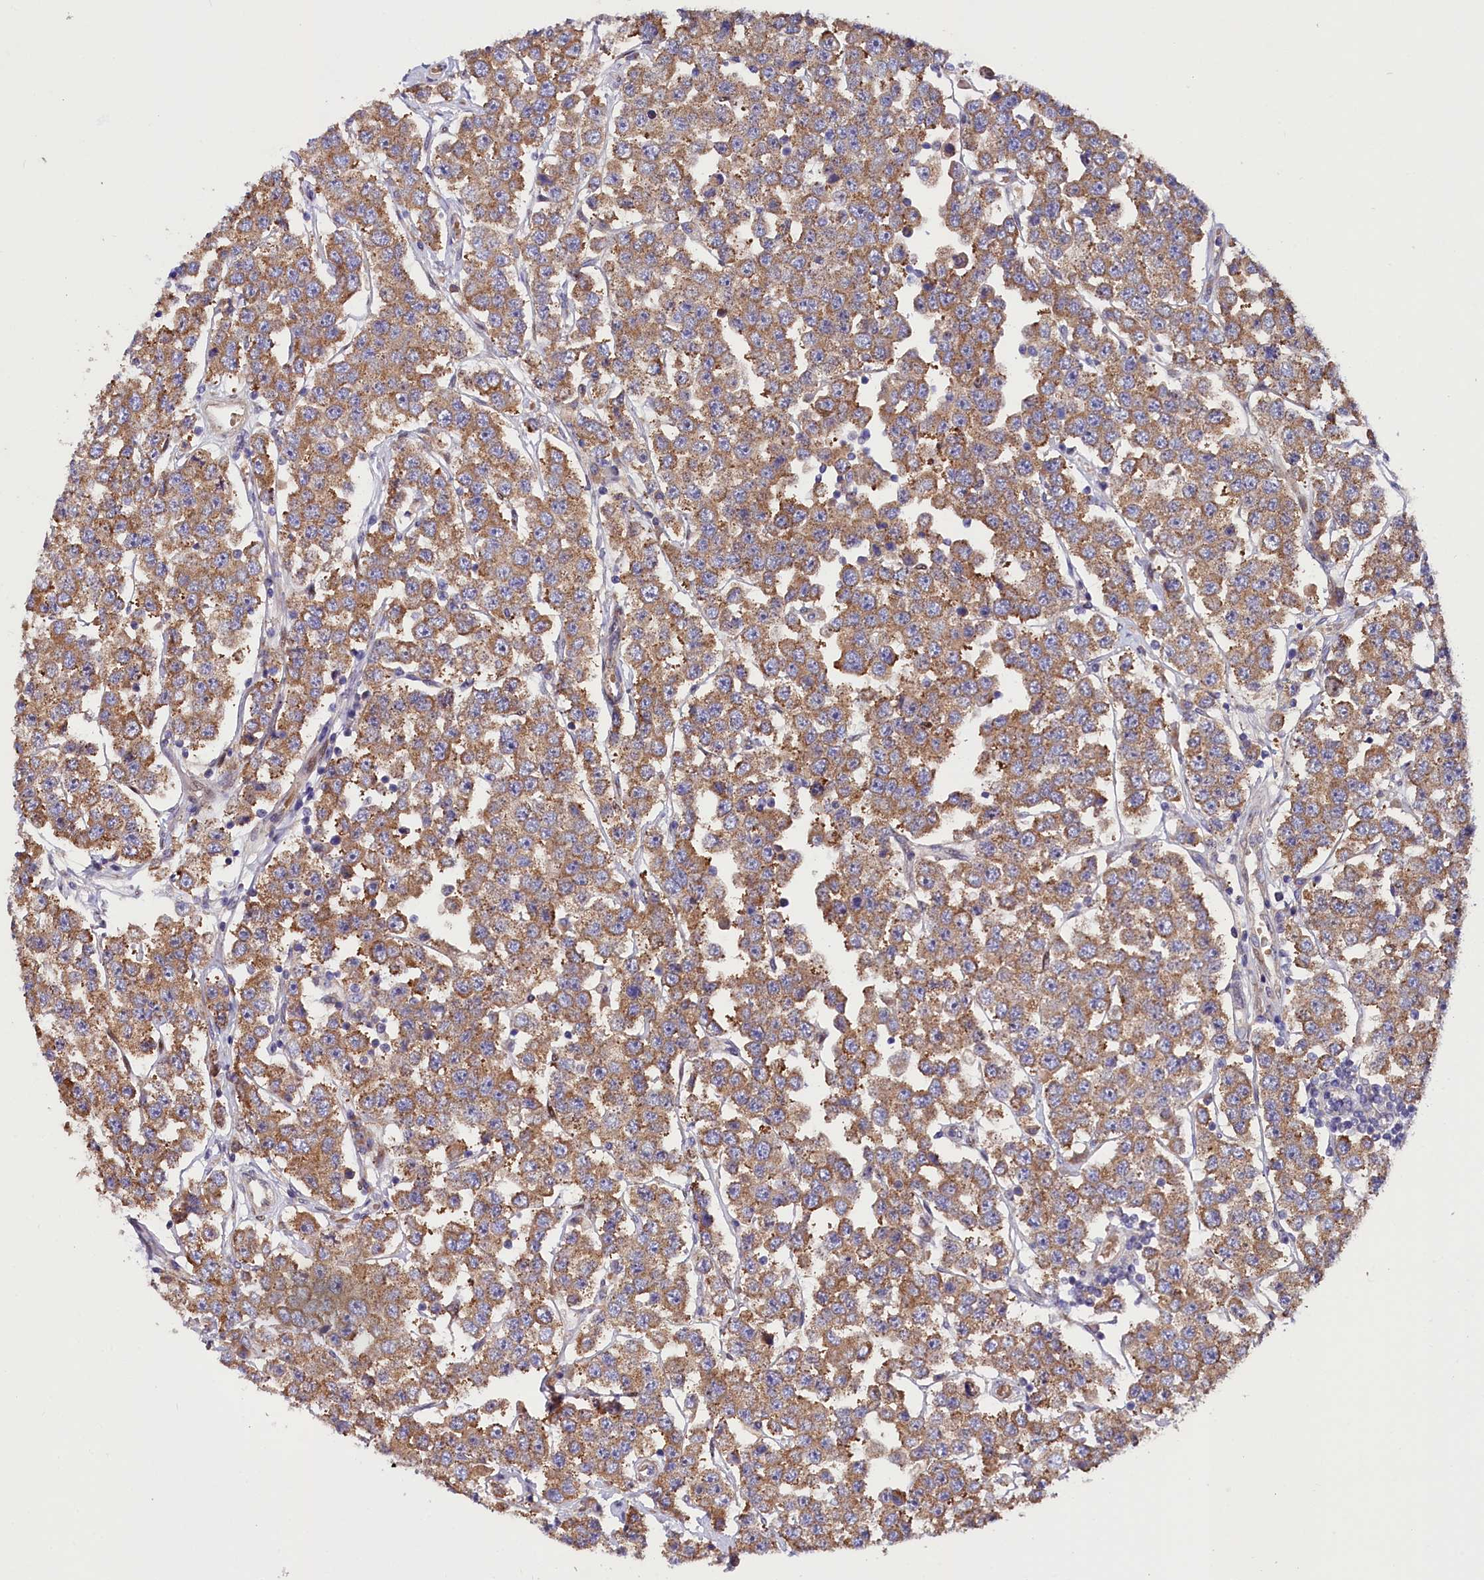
{"staining": {"intensity": "moderate", "quantity": ">75%", "location": "cytoplasmic/membranous"}, "tissue": "testis cancer", "cell_type": "Tumor cells", "image_type": "cancer", "snomed": [{"axis": "morphology", "description": "Seminoma, NOS"}, {"axis": "topography", "description": "Testis"}], "caption": "A high-resolution micrograph shows immunohistochemistry (IHC) staining of seminoma (testis), which exhibits moderate cytoplasmic/membranous positivity in about >75% of tumor cells.", "gene": "PDZRN3", "patient": {"sex": "male", "age": 28}}